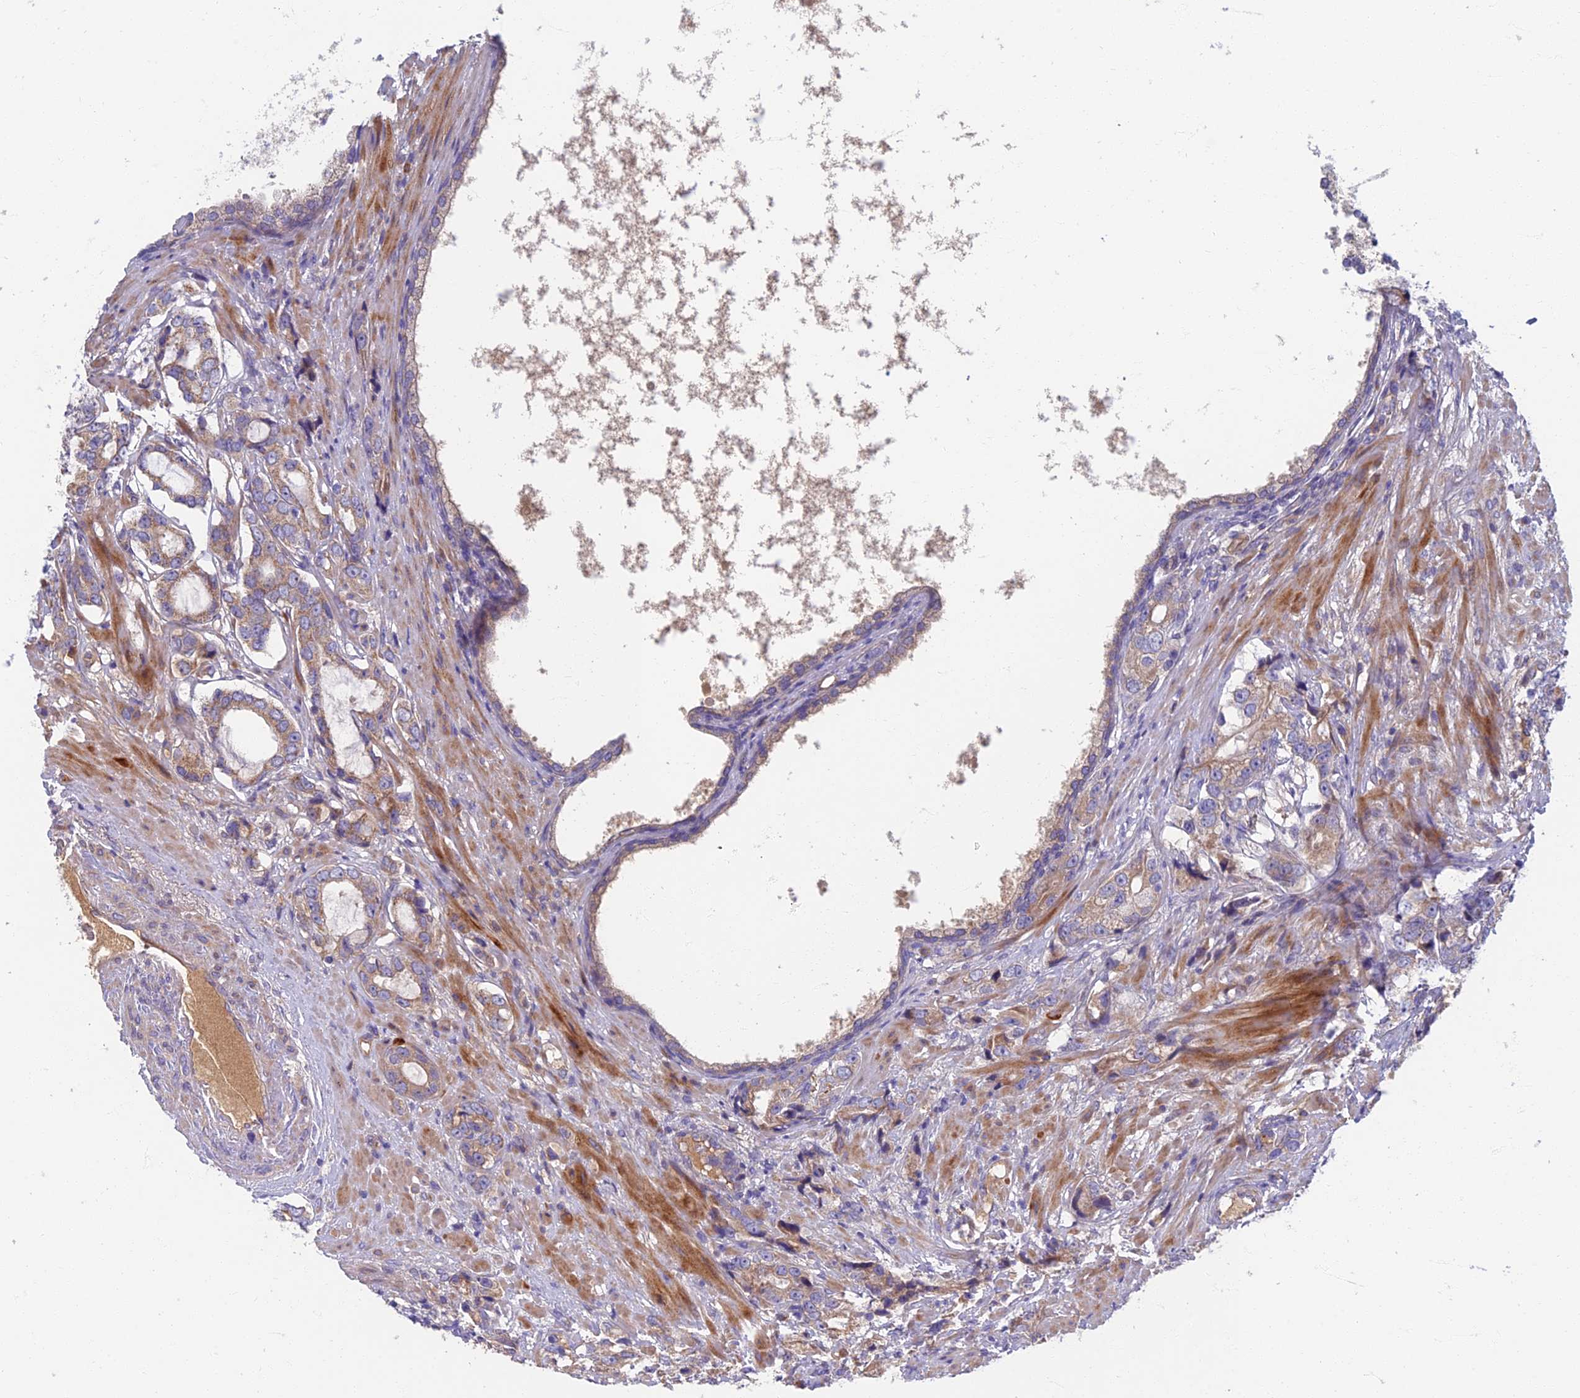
{"staining": {"intensity": "weak", "quantity": "25%-75%", "location": "cytoplasmic/membranous"}, "tissue": "prostate cancer", "cell_type": "Tumor cells", "image_type": "cancer", "snomed": [{"axis": "morphology", "description": "Adenocarcinoma, High grade"}, {"axis": "topography", "description": "Prostate"}], "caption": "The immunohistochemical stain labels weak cytoplasmic/membranous staining in tumor cells of prostate high-grade adenocarcinoma tissue. (brown staining indicates protein expression, while blue staining denotes nuclei).", "gene": "SOGA1", "patient": {"sex": "male", "age": 75}}